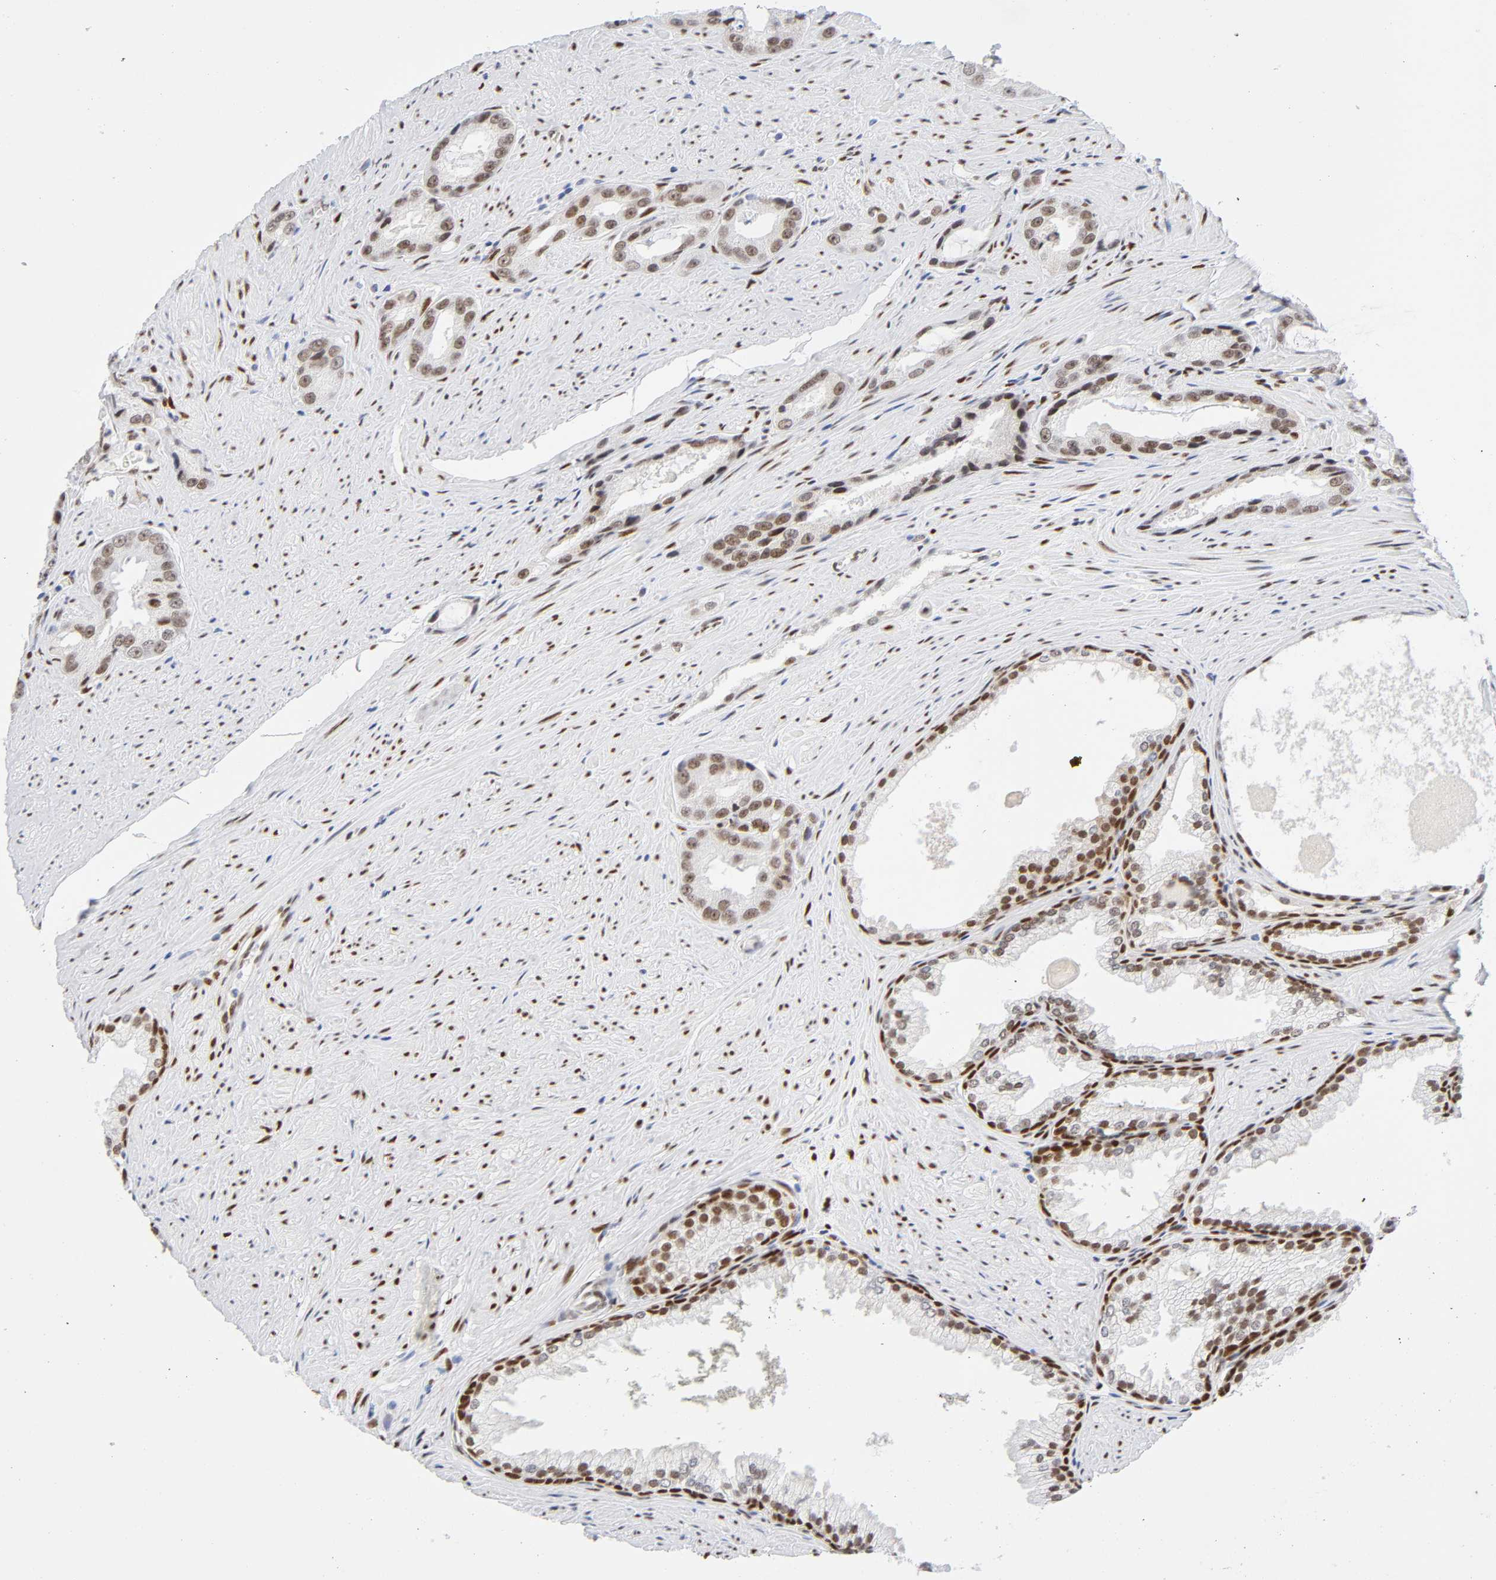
{"staining": {"intensity": "weak", "quantity": ">75%", "location": "nuclear"}, "tissue": "prostate cancer", "cell_type": "Tumor cells", "image_type": "cancer", "snomed": [{"axis": "morphology", "description": "Adenocarcinoma, Medium grade"}, {"axis": "topography", "description": "Prostate"}], "caption": "Human prostate cancer stained with a brown dye demonstrates weak nuclear positive staining in approximately >75% of tumor cells.", "gene": "NFIC", "patient": {"sex": "male", "age": 60}}